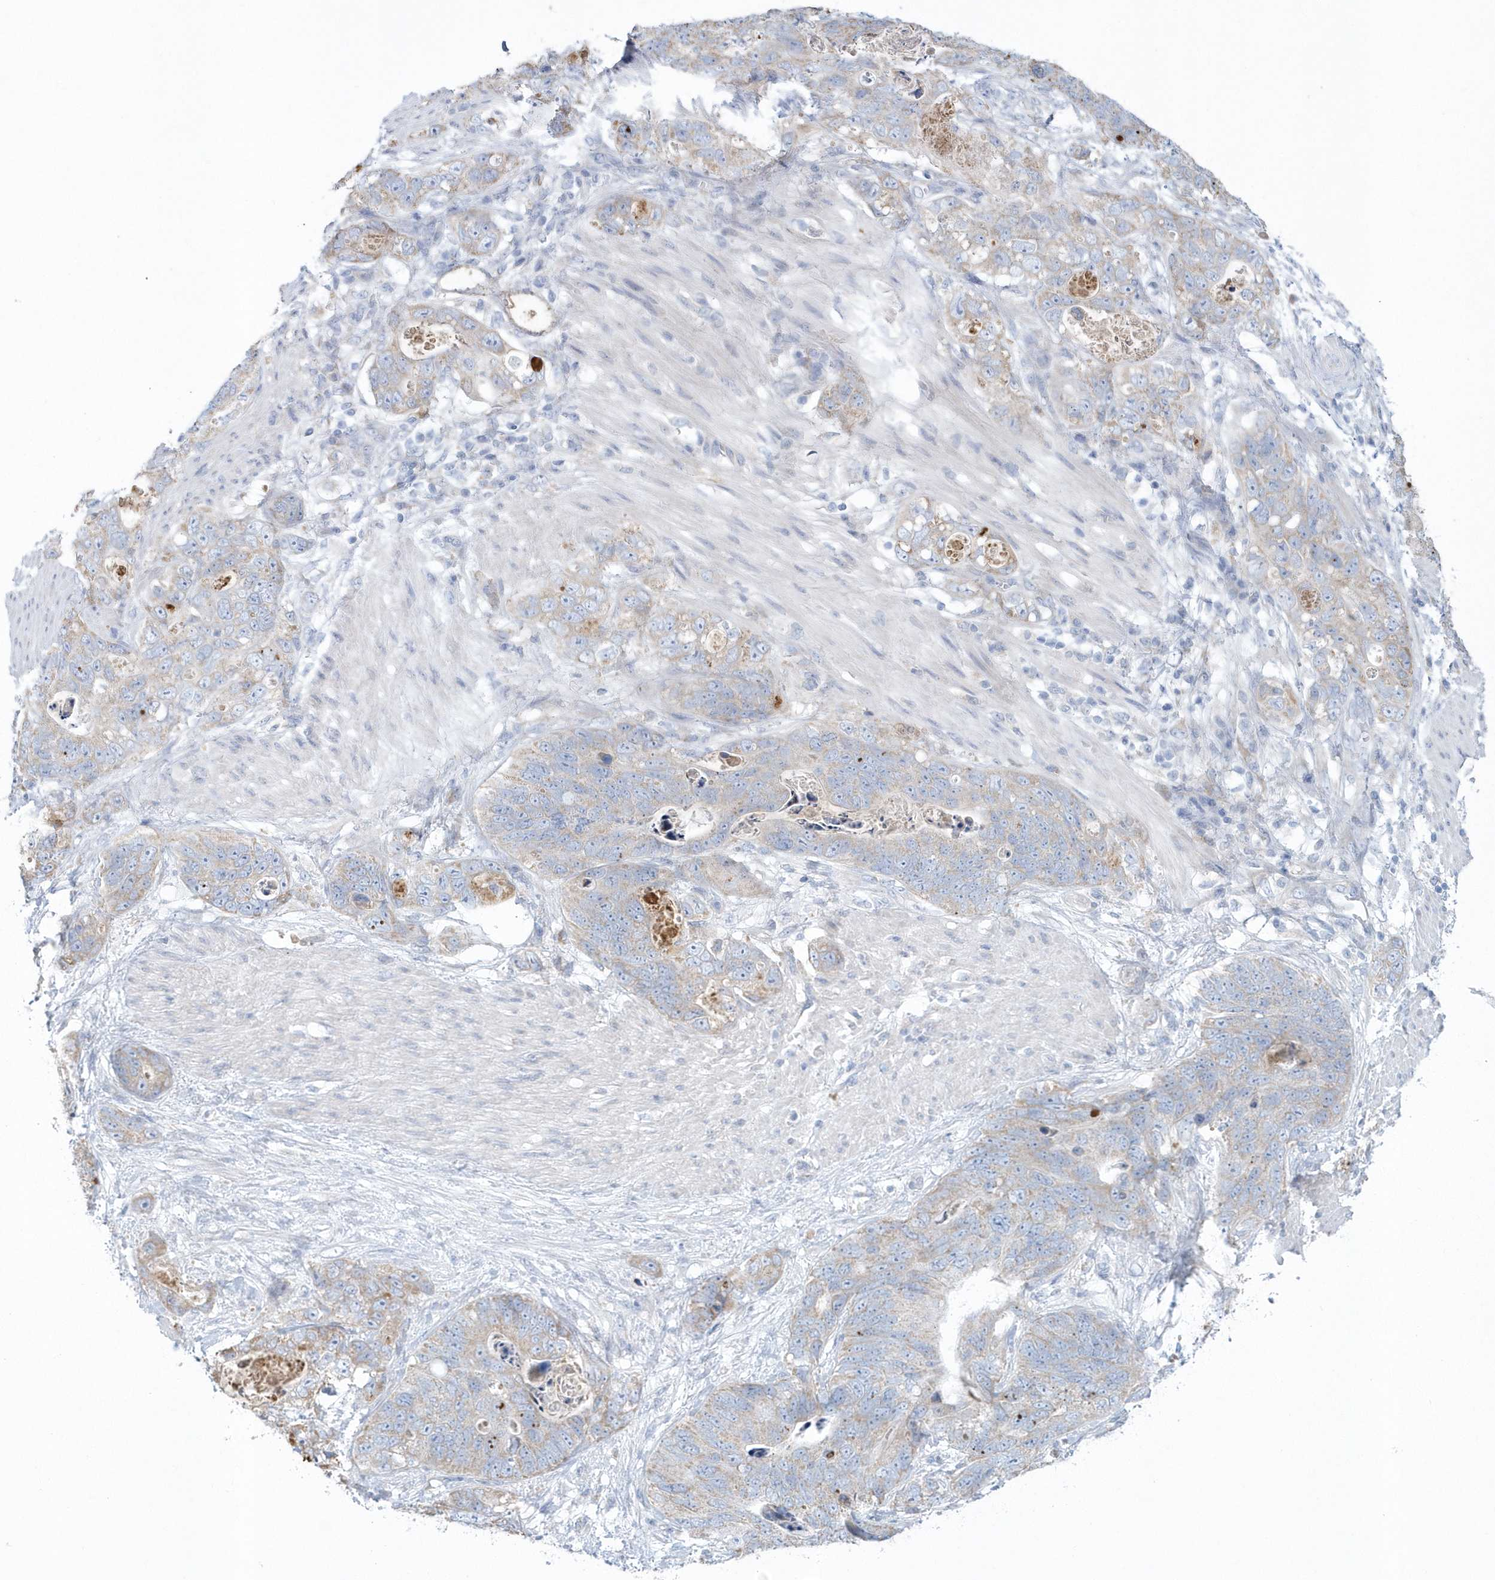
{"staining": {"intensity": "weak", "quantity": "25%-75%", "location": "cytoplasmic/membranous"}, "tissue": "stomach cancer", "cell_type": "Tumor cells", "image_type": "cancer", "snomed": [{"axis": "morphology", "description": "Normal tissue, NOS"}, {"axis": "morphology", "description": "Adenocarcinoma, NOS"}, {"axis": "topography", "description": "Stomach"}], "caption": "A high-resolution image shows immunohistochemistry staining of adenocarcinoma (stomach), which displays weak cytoplasmic/membranous expression in approximately 25%-75% of tumor cells. (Brightfield microscopy of DAB IHC at high magnification).", "gene": "SPATA18", "patient": {"sex": "female", "age": 89}}